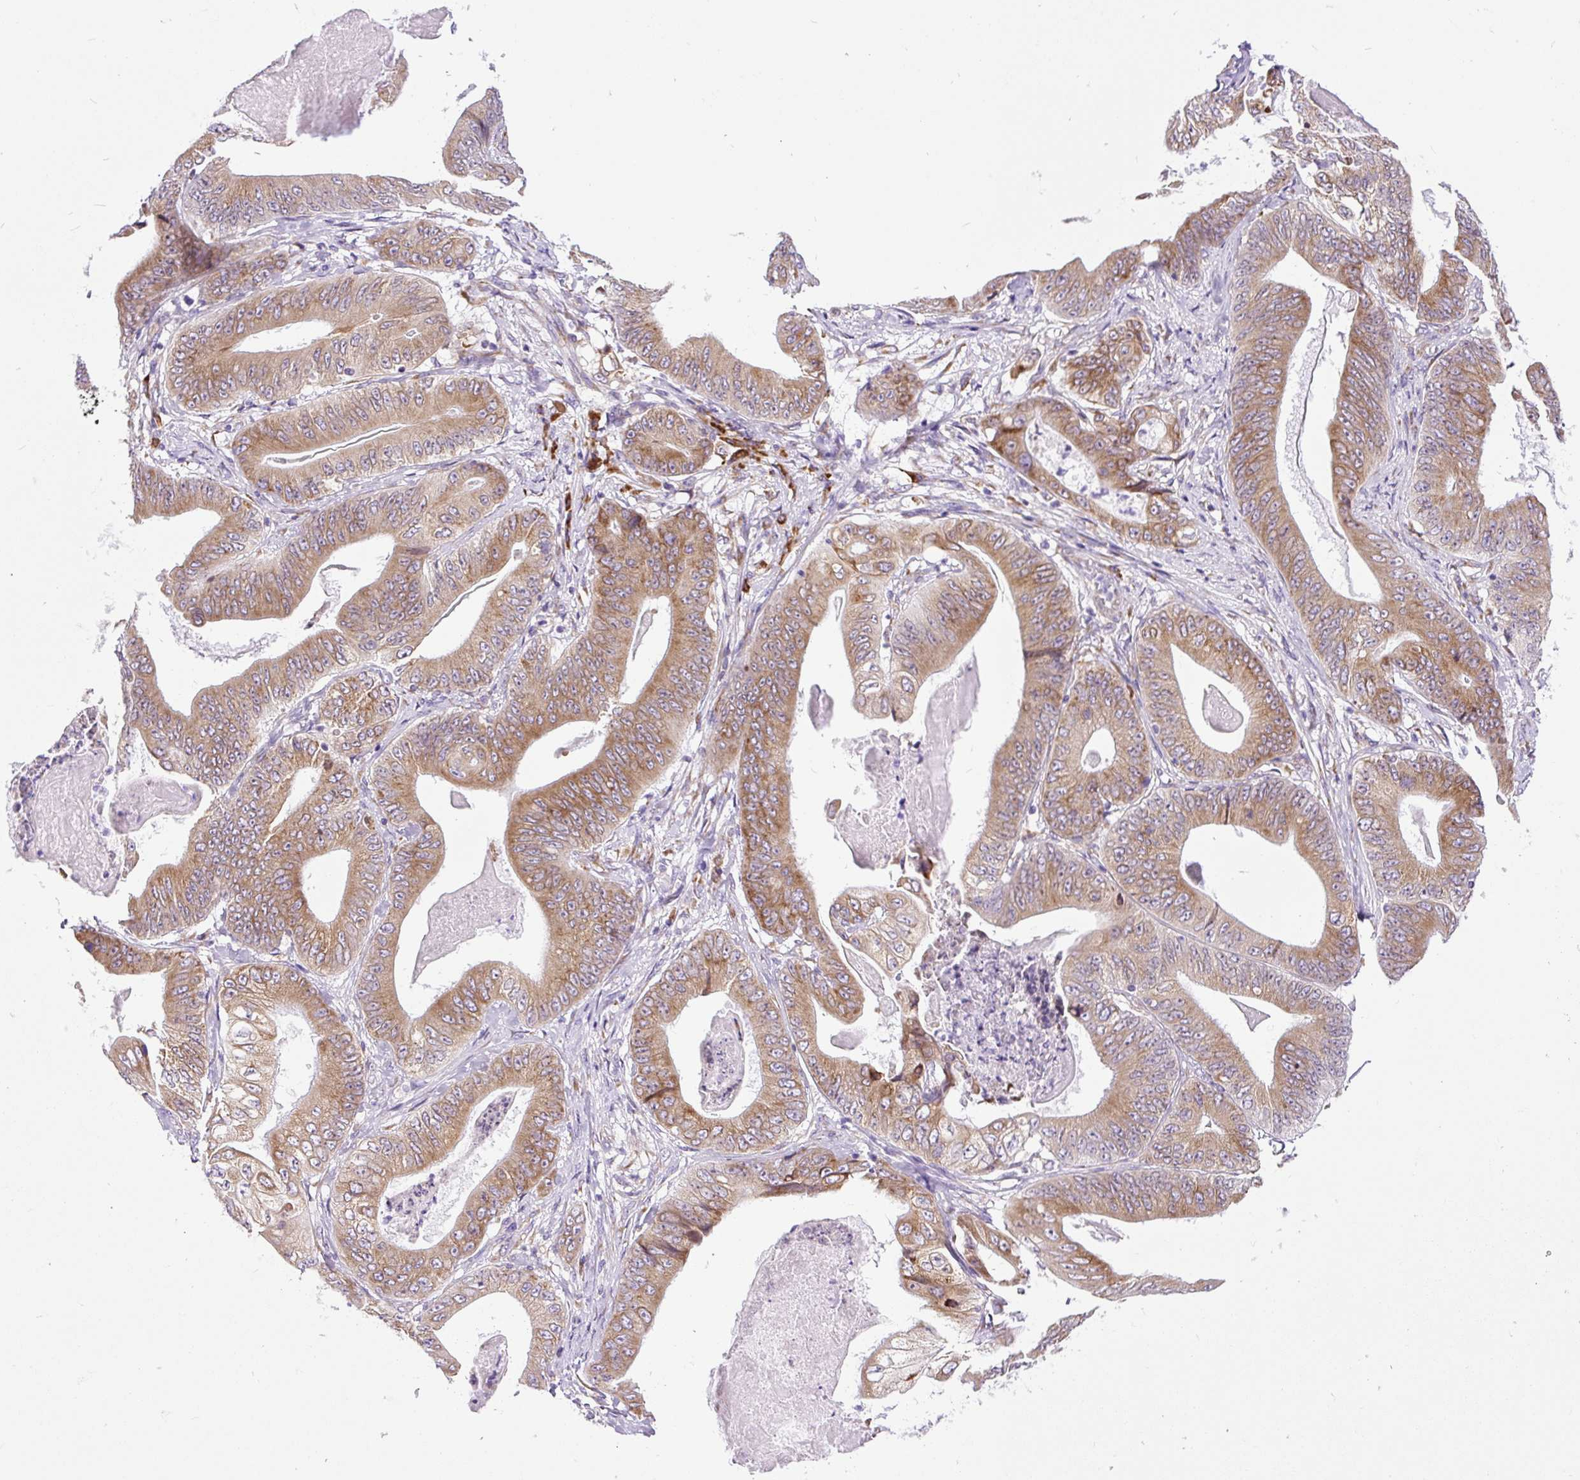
{"staining": {"intensity": "strong", "quantity": ">75%", "location": "cytoplasmic/membranous"}, "tissue": "stomach cancer", "cell_type": "Tumor cells", "image_type": "cancer", "snomed": [{"axis": "morphology", "description": "Adenocarcinoma, NOS"}, {"axis": "topography", "description": "Stomach"}], "caption": "Stomach cancer (adenocarcinoma) stained with a brown dye demonstrates strong cytoplasmic/membranous positive expression in about >75% of tumor cells.", "gene": "DDOST", "patient": {"sex": "female", "age": 73}}